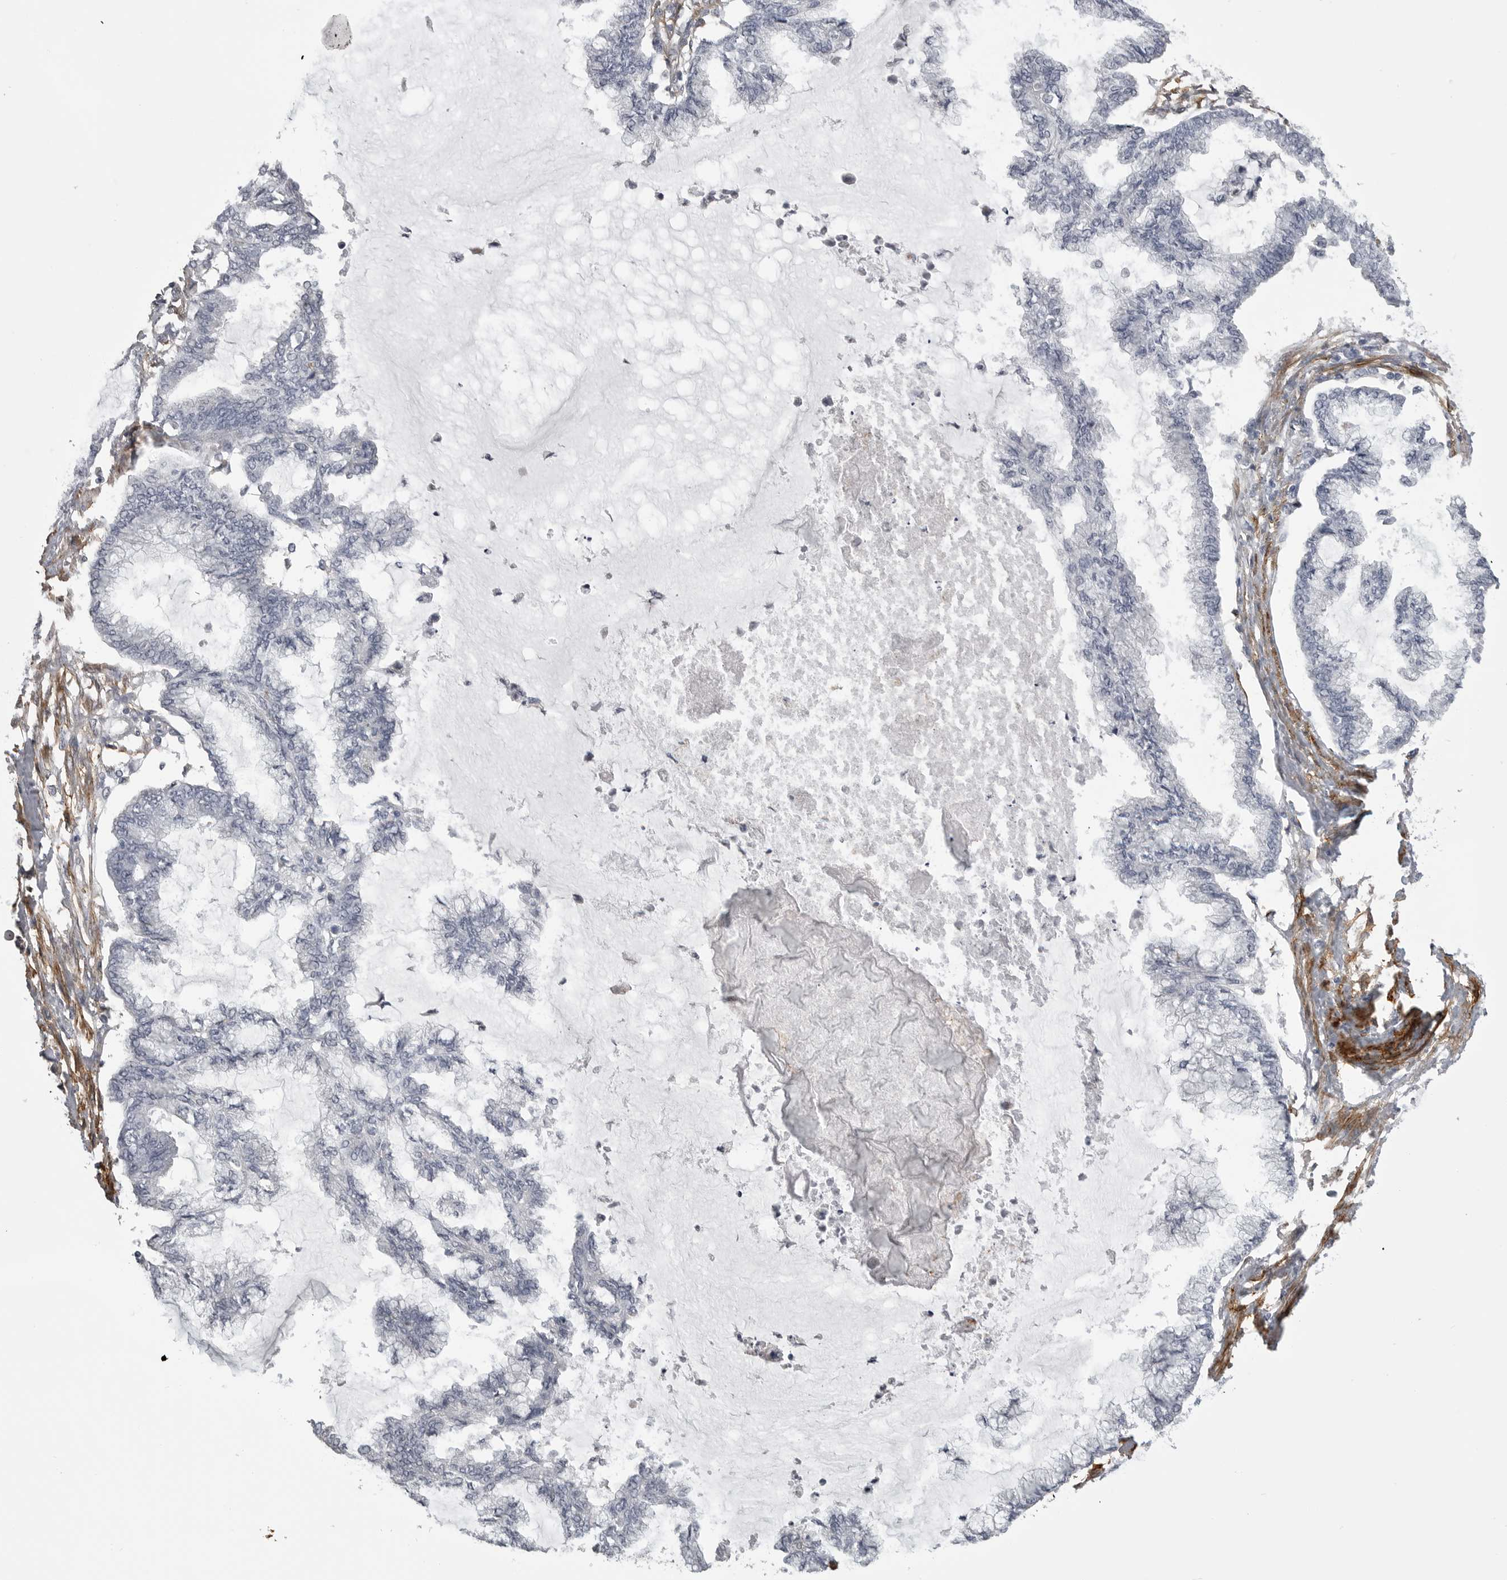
{"staining": {"intensity": "negative", "quantity": "none", "location": "none"}, "tissue": "endometrial cancer", "cell_type": "Tumor cells", "image_type": "cancer", "snomed": [{"axis": "morphology", "description": "Adenocarcinoma, NOS"}, {"axis": "topography", "description": "Endometrium"}], "caption": "A micrograph of endometrial cancer stained for a protein reveals no brown staining in tumor cells.", "gene": "AOC3", "patient": {"sex": "female", "age": 86}}